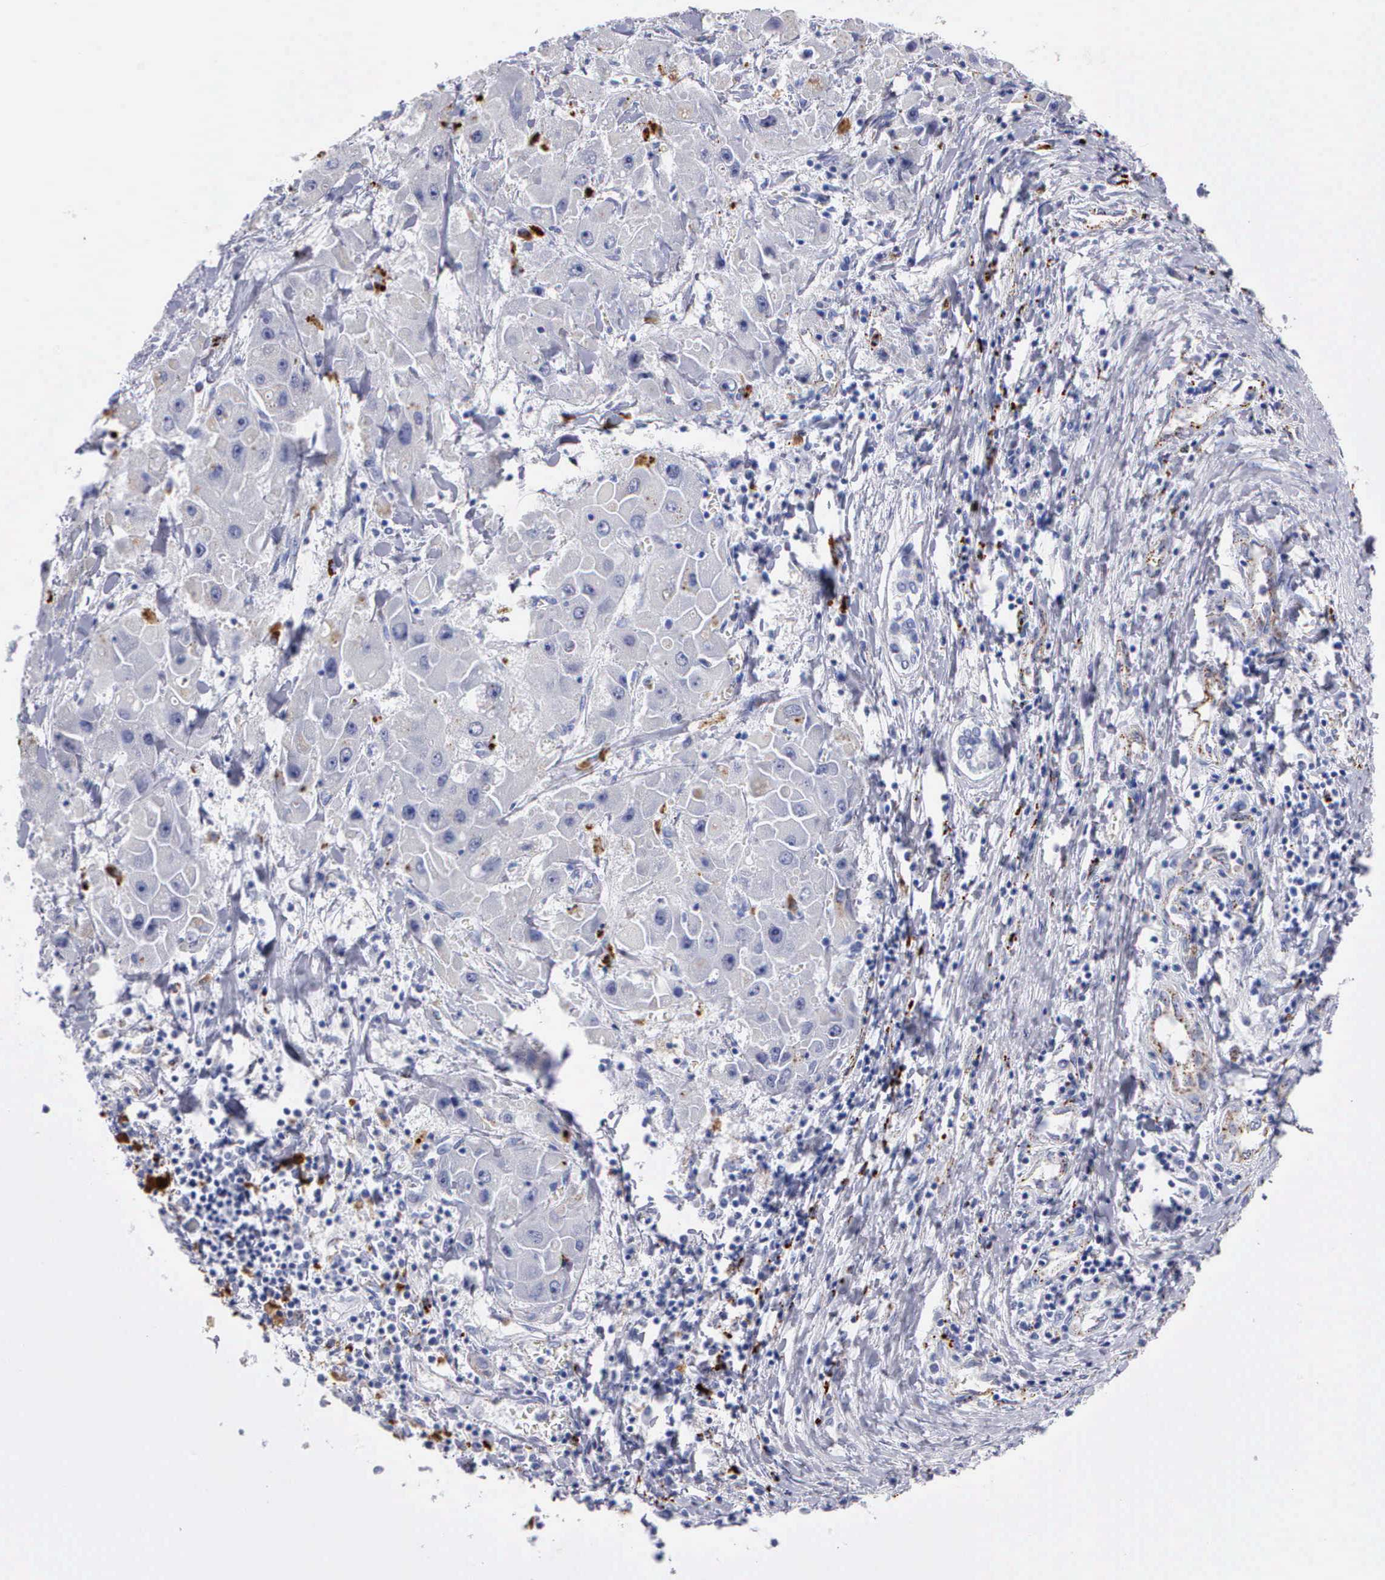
{"staining": {"intensity": "negative", "quantity": "none", "location": "none"}, "tissue": "liver cancer", "cell_type": "Tumor cells", "image_type": "cancer", "snomed": [{"axis": "morphology", "description": "Carcinoma, Hepatocellular, NOS"}, {"axis": "topography", "description": "Liver"}], "caption": "DAB immunohistochemical staining of human liver hepatocellular carcinoma demonstrates no significant expression in tumor cells.", "gene": "CTSL", "patient": {"sex": "male", "age": 24}}